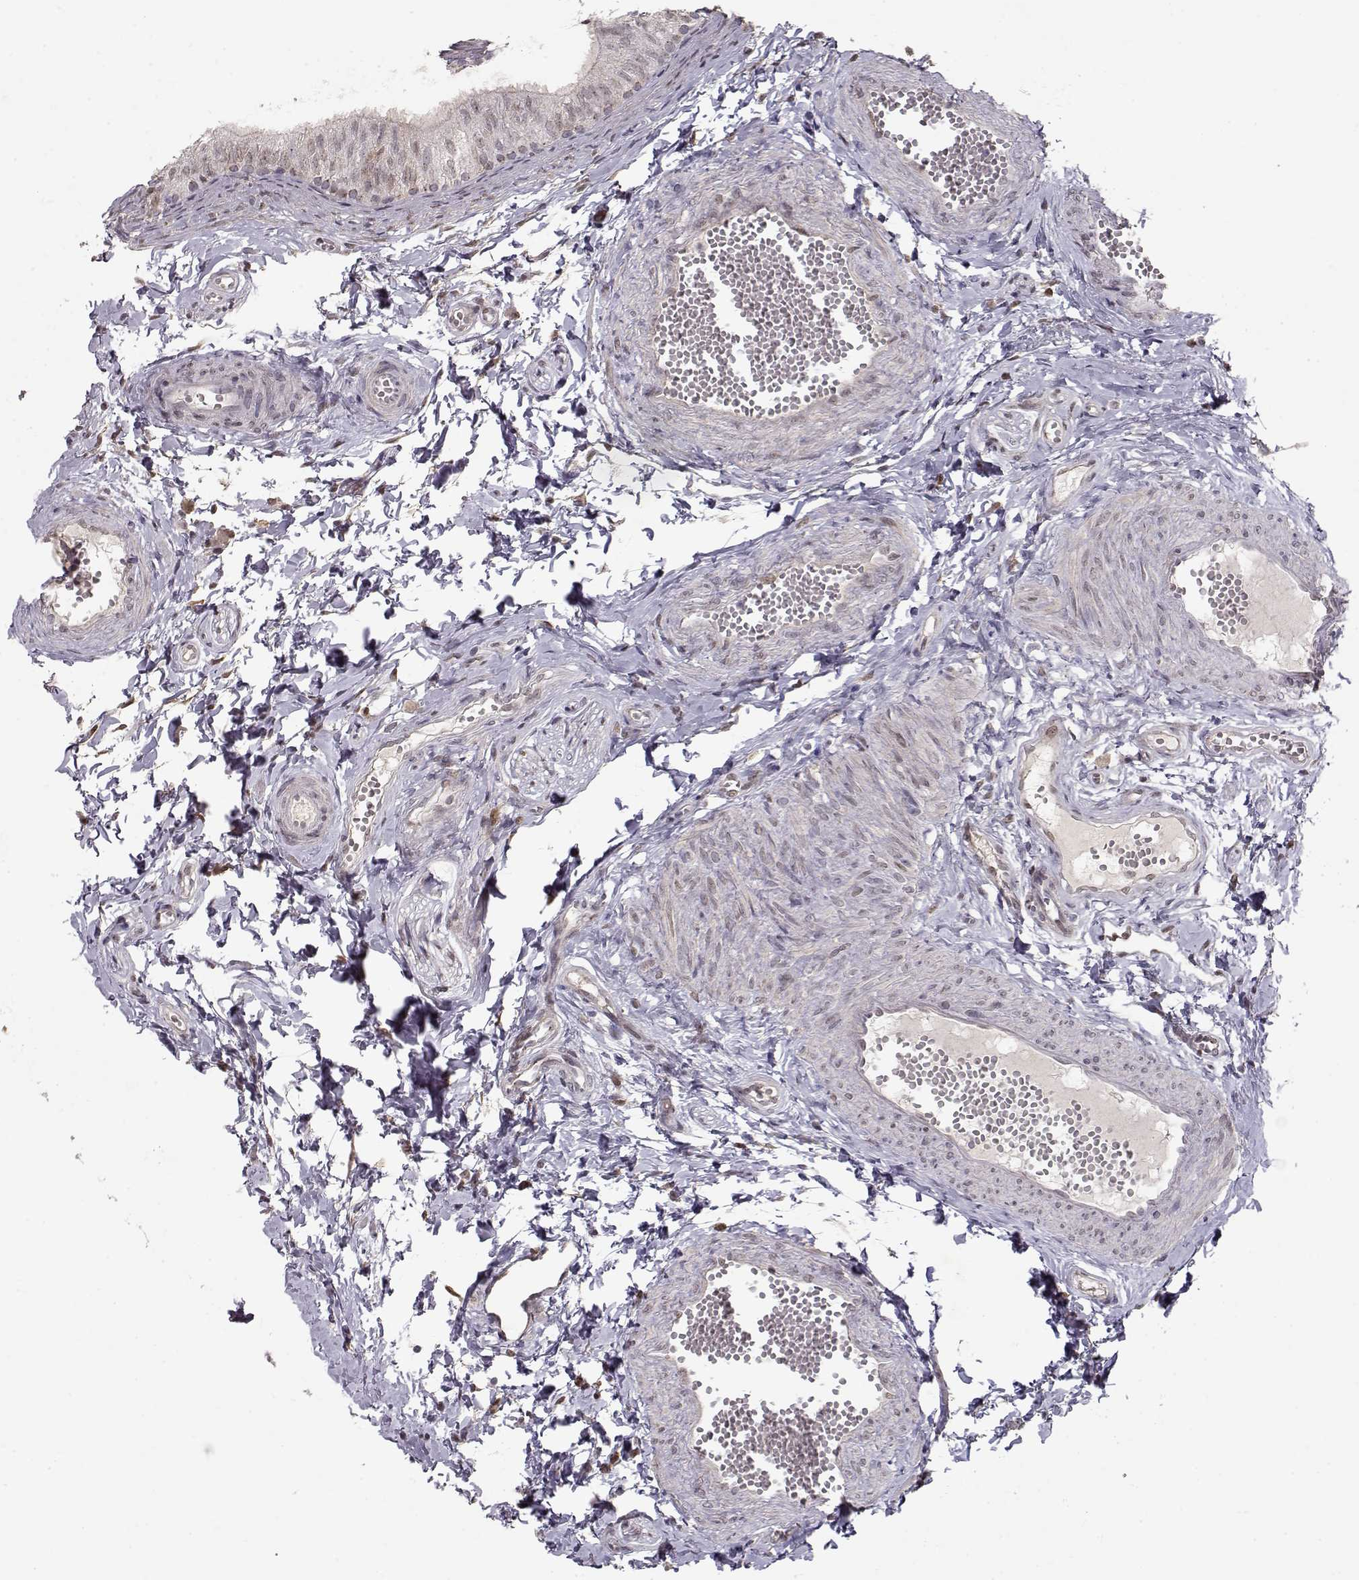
{"staining": {"intensity": "weak", "quantity": "25%-75%", "location": "nuclear"}, "tissue": "epididymis", "cell_type": "Glandular cells", "image_type": "normal", "snomed": [{"axis": "morphology", "description": "Normal tissue, NOS"}, {"axis": "topography", "description": "Epididymis"}], "caption": "Weak nuclear protein expression is identified in about 25%-75% of glandular cells in epididymis. Using DAB (3,3'-diaminobenzidine) (brown) and hematoxylin (blue) stains, captured at high magnification using brightfield microscopy.", "gene": "CDK4", "patient": {"sex": "male", "age": 22}}